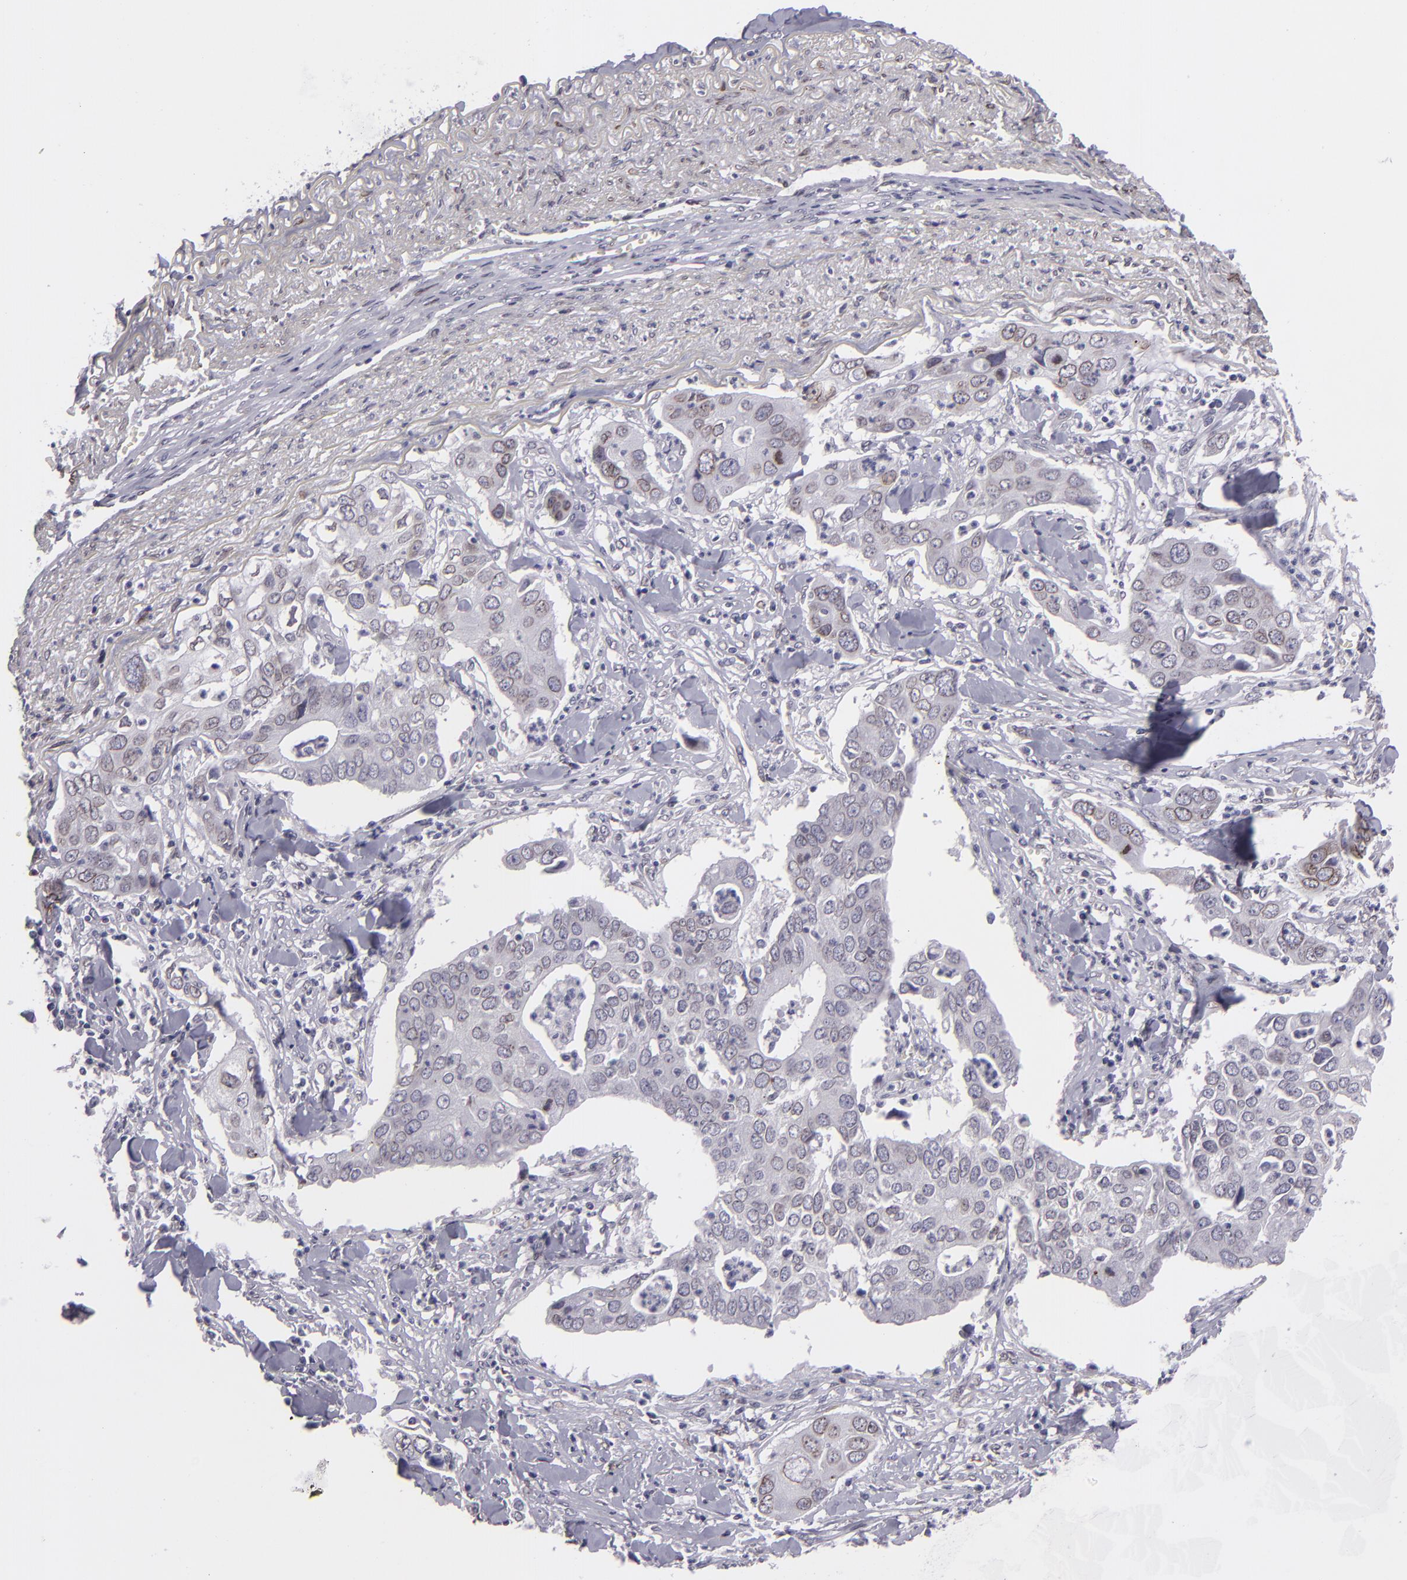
{"staining": {"intensity": "moderate", "quantity": "<25%", "location": "nuclear"}, "tissue": "lung cancer", "cell_type": "Tumor cells", "image_type": "cancer", "snomed": [{"axis": "morphology", "description": "Adenocarcinoma, NOS"}, {"axis": "topography", "description": "Lung"}], "caption": "Lung cancer was stained to show a protein in brown. There is low levels of moderate nuclear expression in about <25% of tumor cells. (Brightfield microscopy of DAB IHC at high magnification).", "gene": "EMD", "patient": {"sex": "male", "age": 48}}